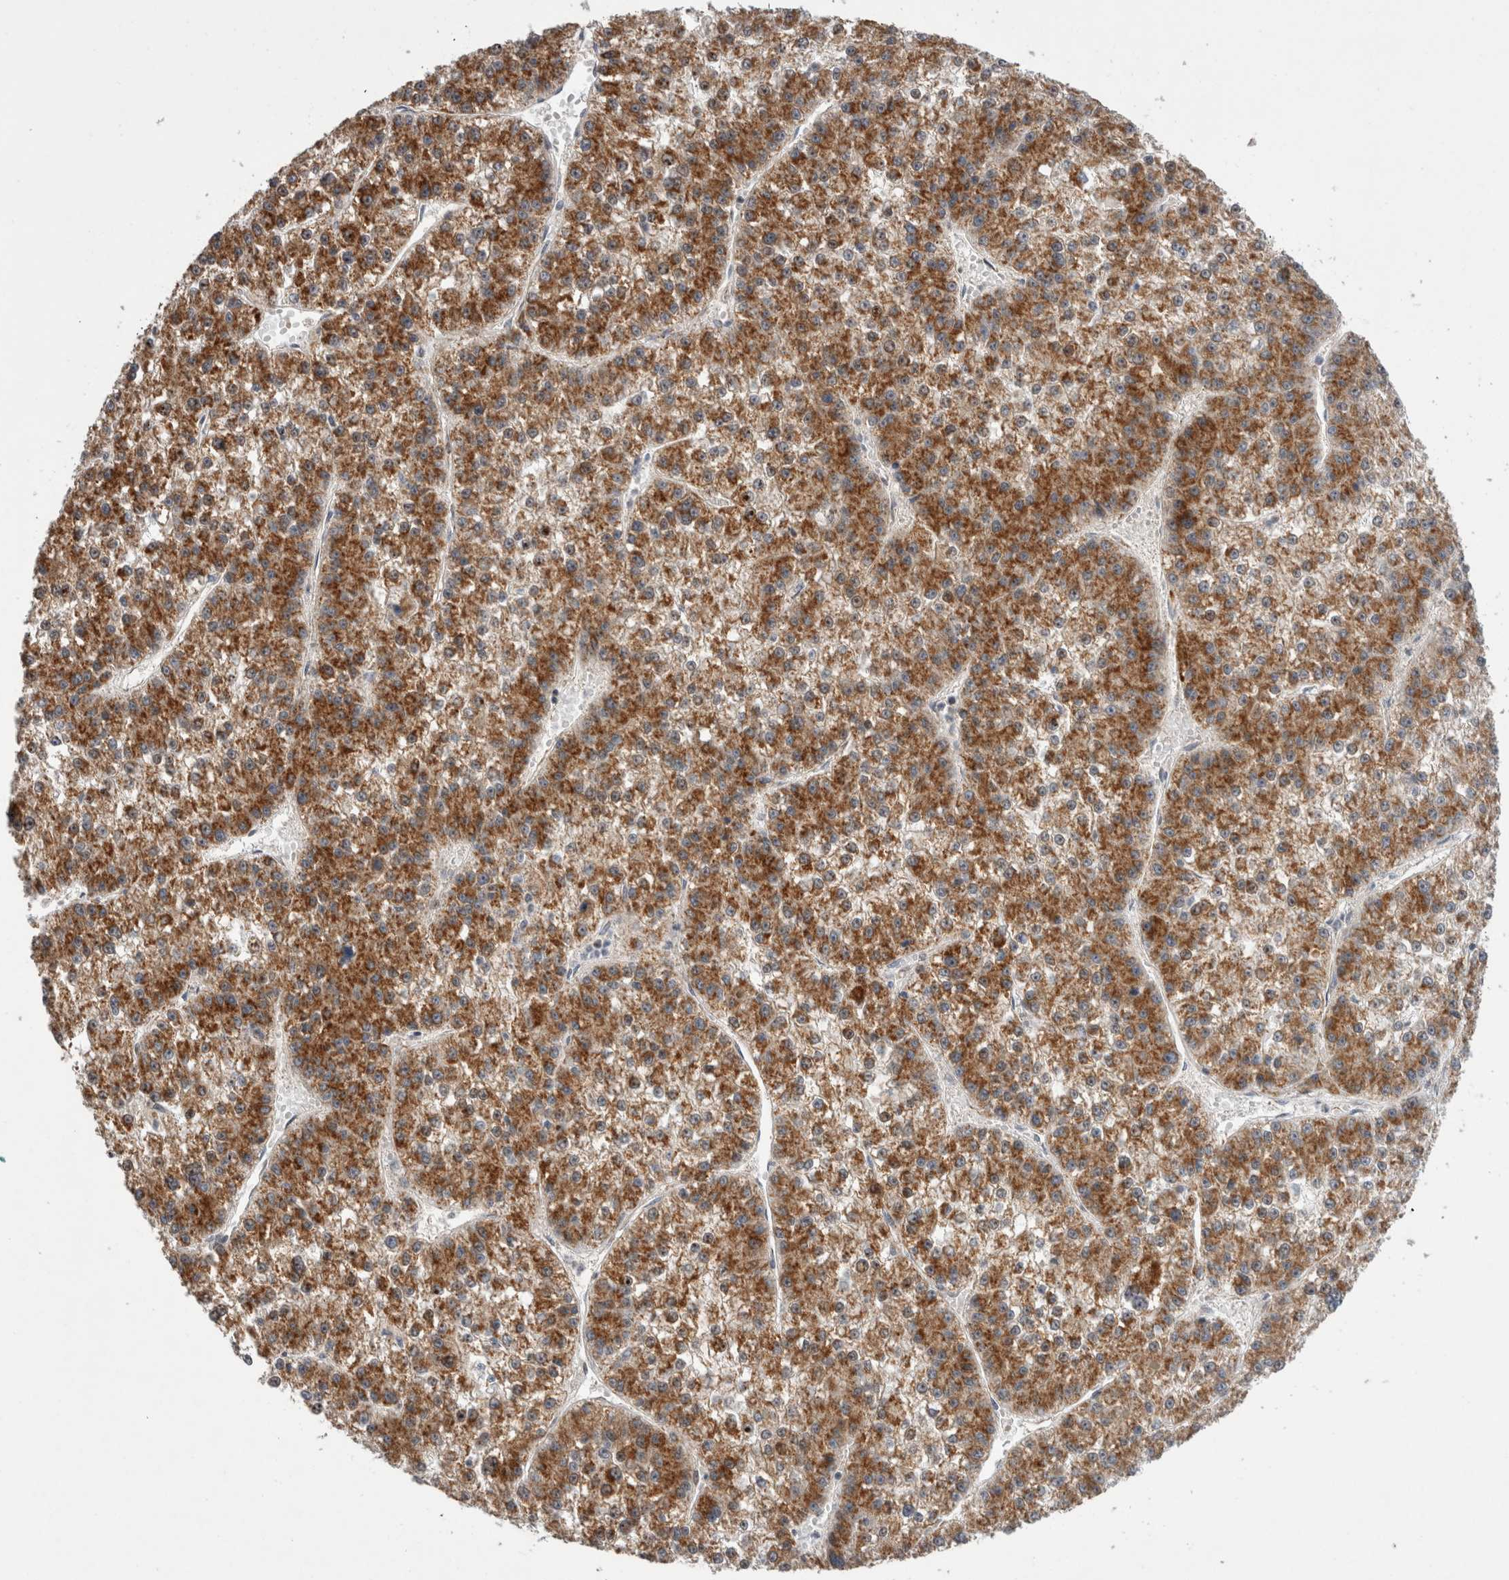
{"staining": {"intensity": "moderate", "quantity": ">75%", "location": "cytoplasmic/membranous"}, "tissue": "liver cancer", "cell_type": "Tumor cells", "image_type": "cancer", "snomed": [{"axis": "morphology", "description": "Carcinoma, Hepatocellular, NOS"}, {"axis": "topography", "description": "Liver"}], "caption": "Immunohistochemical staining of liver cancer (hepatocellular carcinoma) displays medium levels of moderate cytoplasmic/membranous staining in about >75% of tumor cells.", "gene": "MRPL37", "patient": {"sex": "female", "age": 73}}